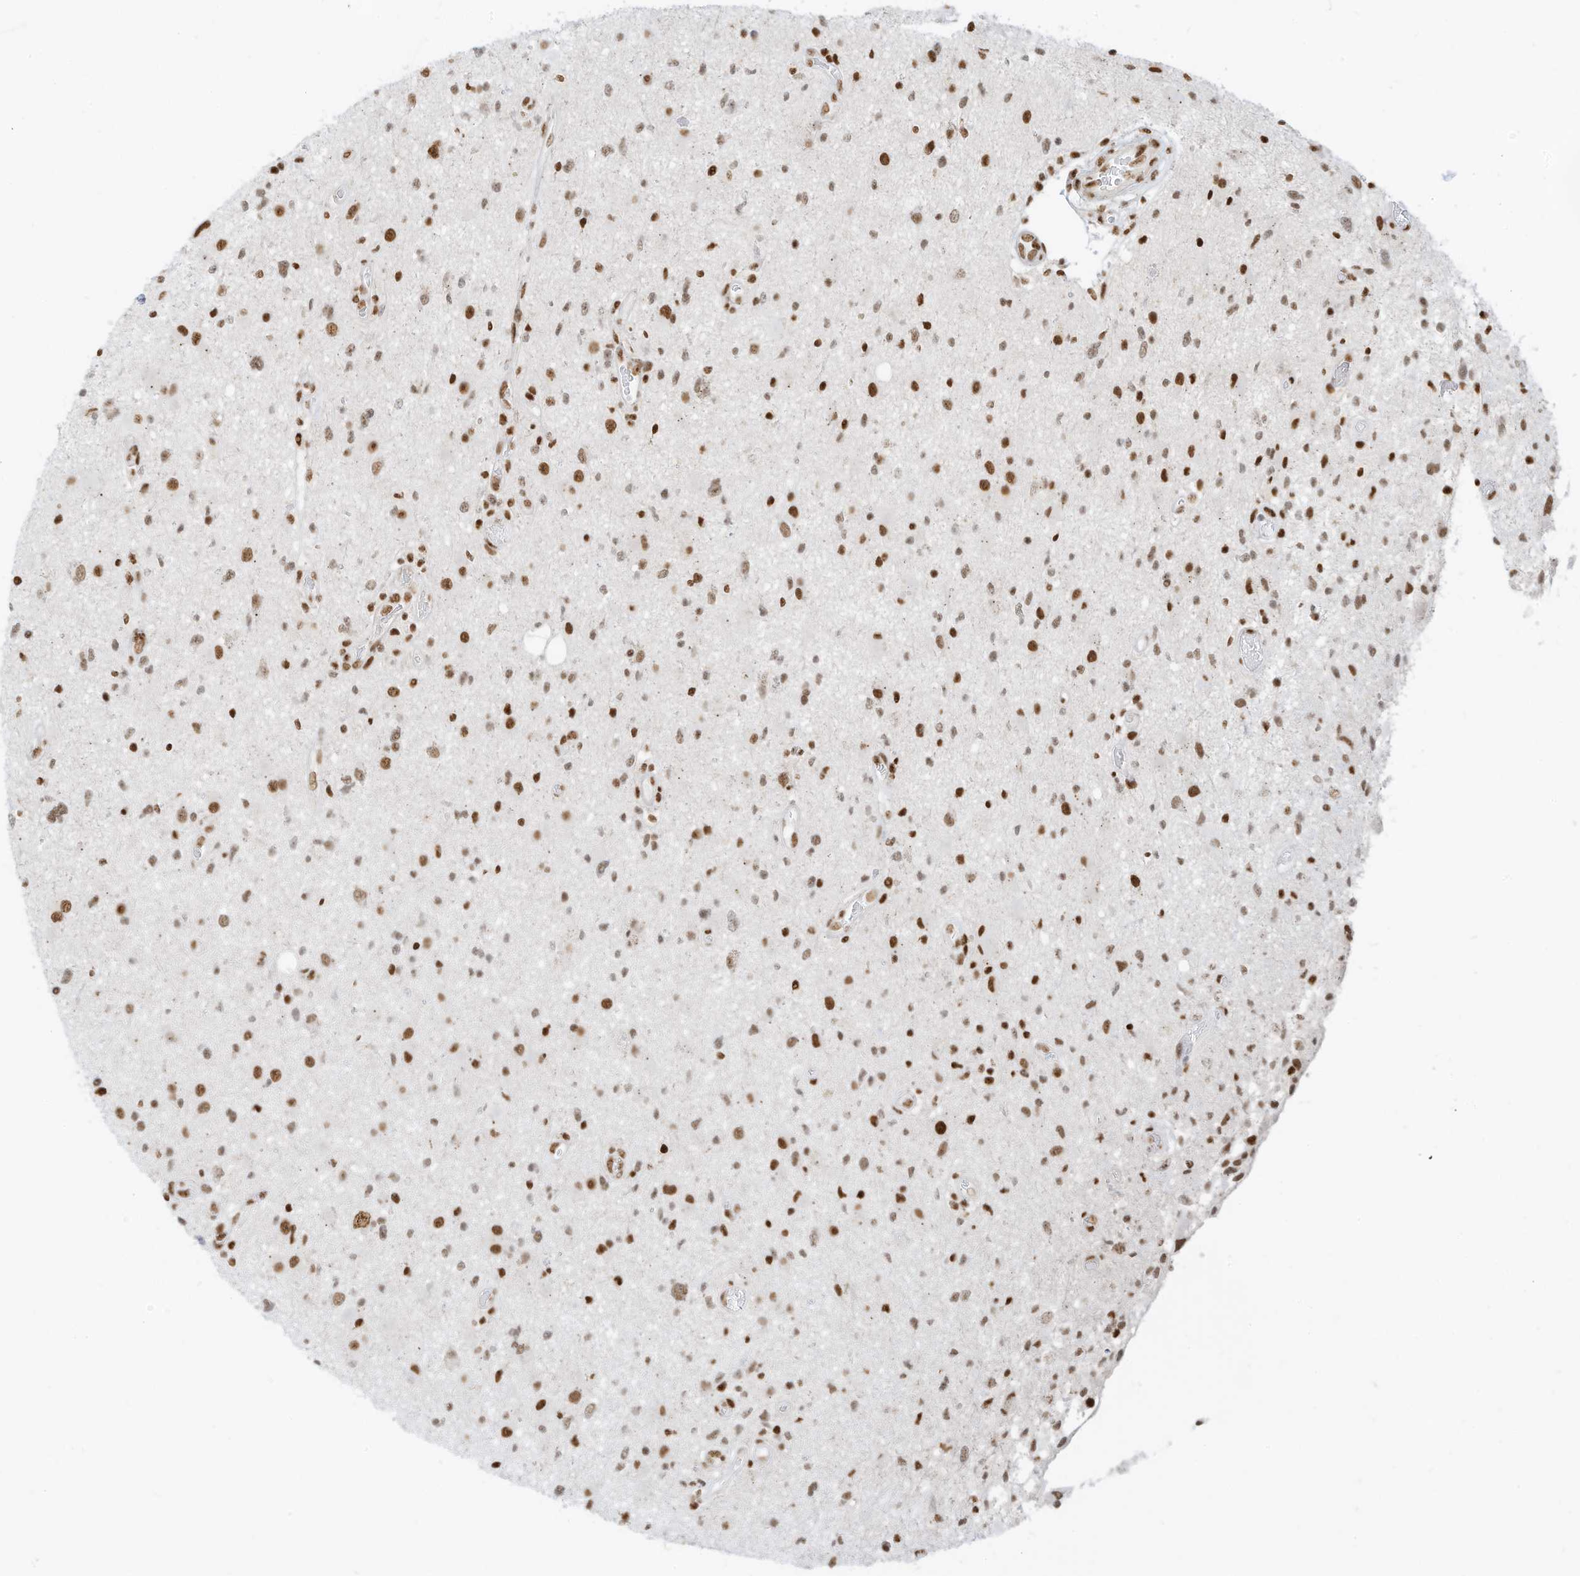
{"staining": {"intensity": "moderate", "quantity": ">75%", "location": "nuclear"}, "tissue": "glioma", "cell_type": "Tumor cells", "image_type": "cancer", "snomed": [{"axis": "morphology", "description": "Glioma, malignant, High grade"}, {"axis": "topography", "description": "Brain"}], "caption": "This is an image of immunohistochemistry (IHC) staining of glioma, which shows moderate positivity in the nuclear of tumor cells.", "gene": "SMARCA2", "patient": {"sex": "male", "age": 33}}